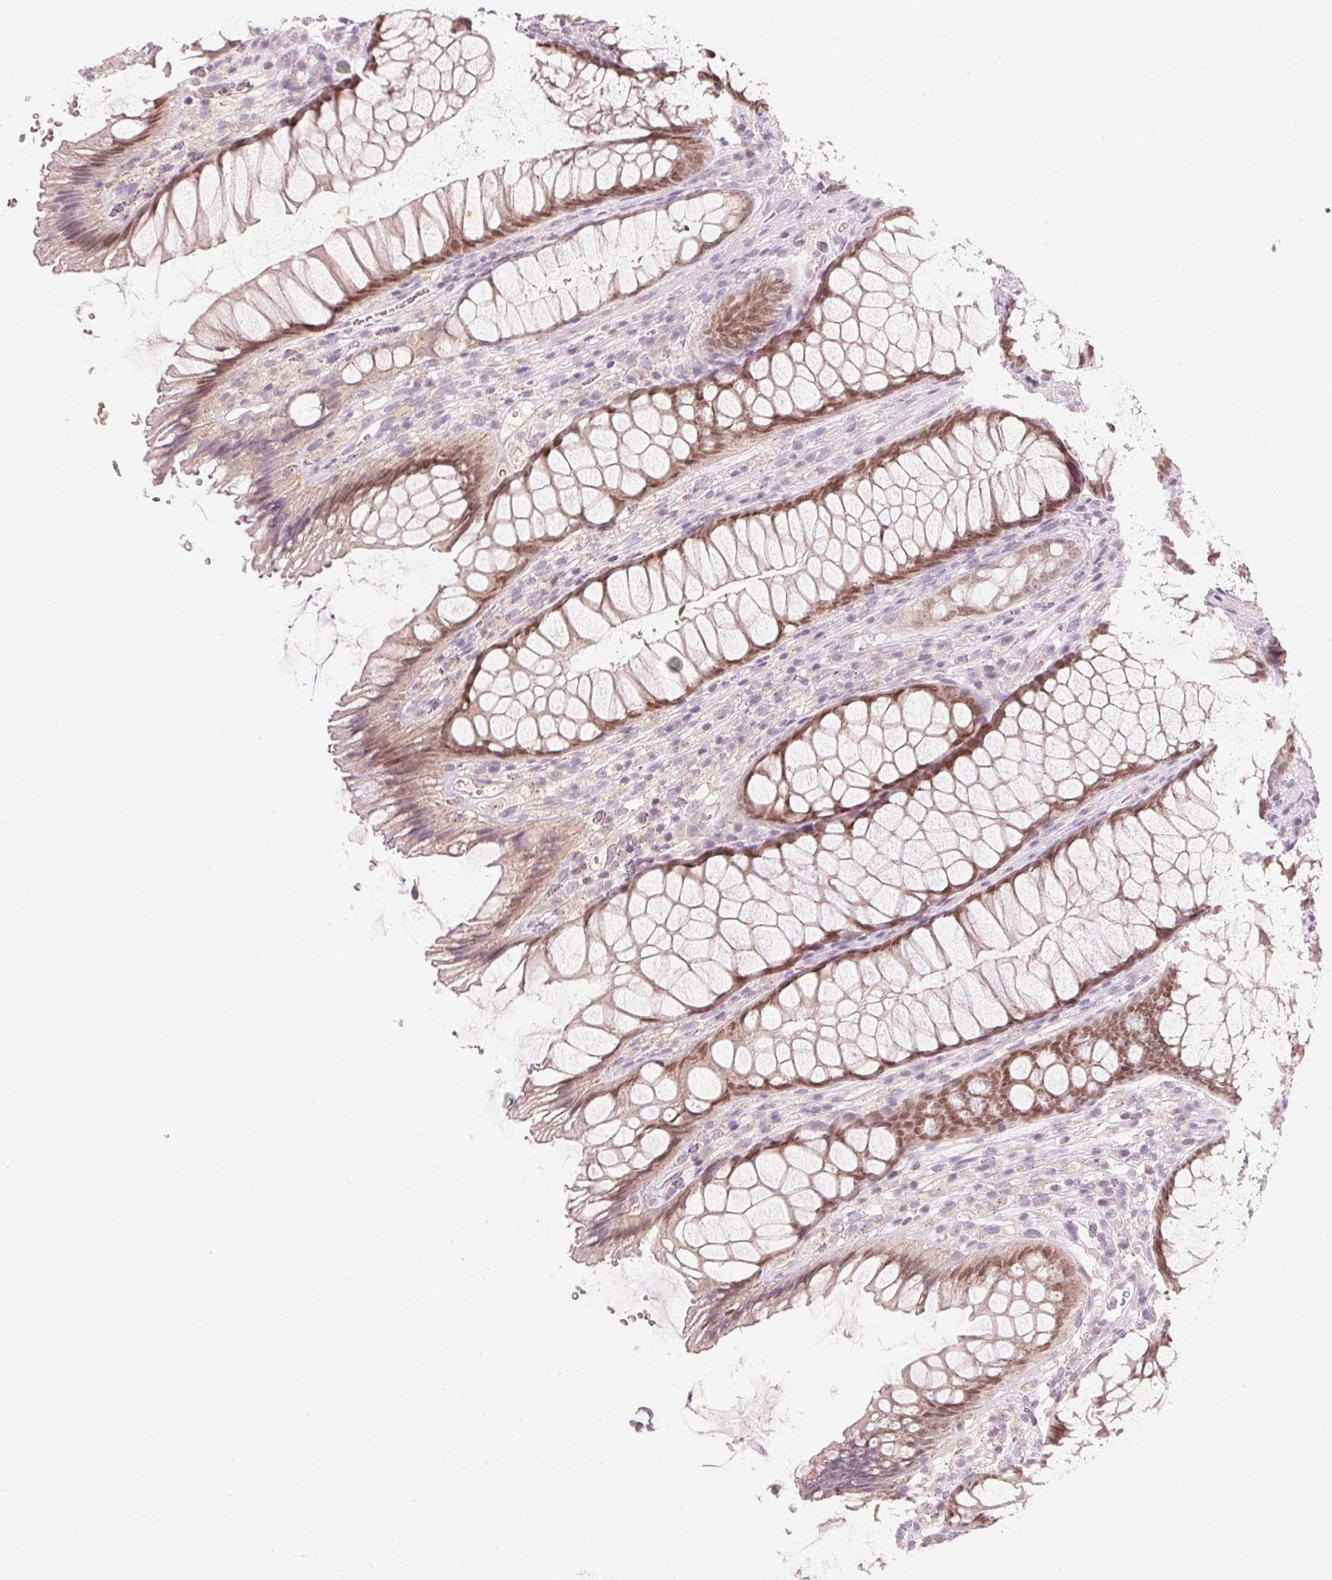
{"staining": {"intensity": "moderate", "quantity": "25%-75%", "location": "nuclear"}, "tissue": "rectum", "cell_type": "Glandular cells", "image_type": "normal", "snomed": [{"axis": "morphology", "description": "Normal tissue, NOS"}, {"axis": "topography", "description": "Rectum"}], "caption": "Immunohistochemistry (IHC) staining of benign rectum, which displays medium levels of moderate nuclear expression in approximately 25%-75% of glandular cells indicating moderate nuclear protein staining. The staining was performed using DAB (brown) for protein detection and nuclei were counterstained in hematoxylin (blue).", "gene": "HOXB13", "patient": {"sex": "male", "age": 53}}